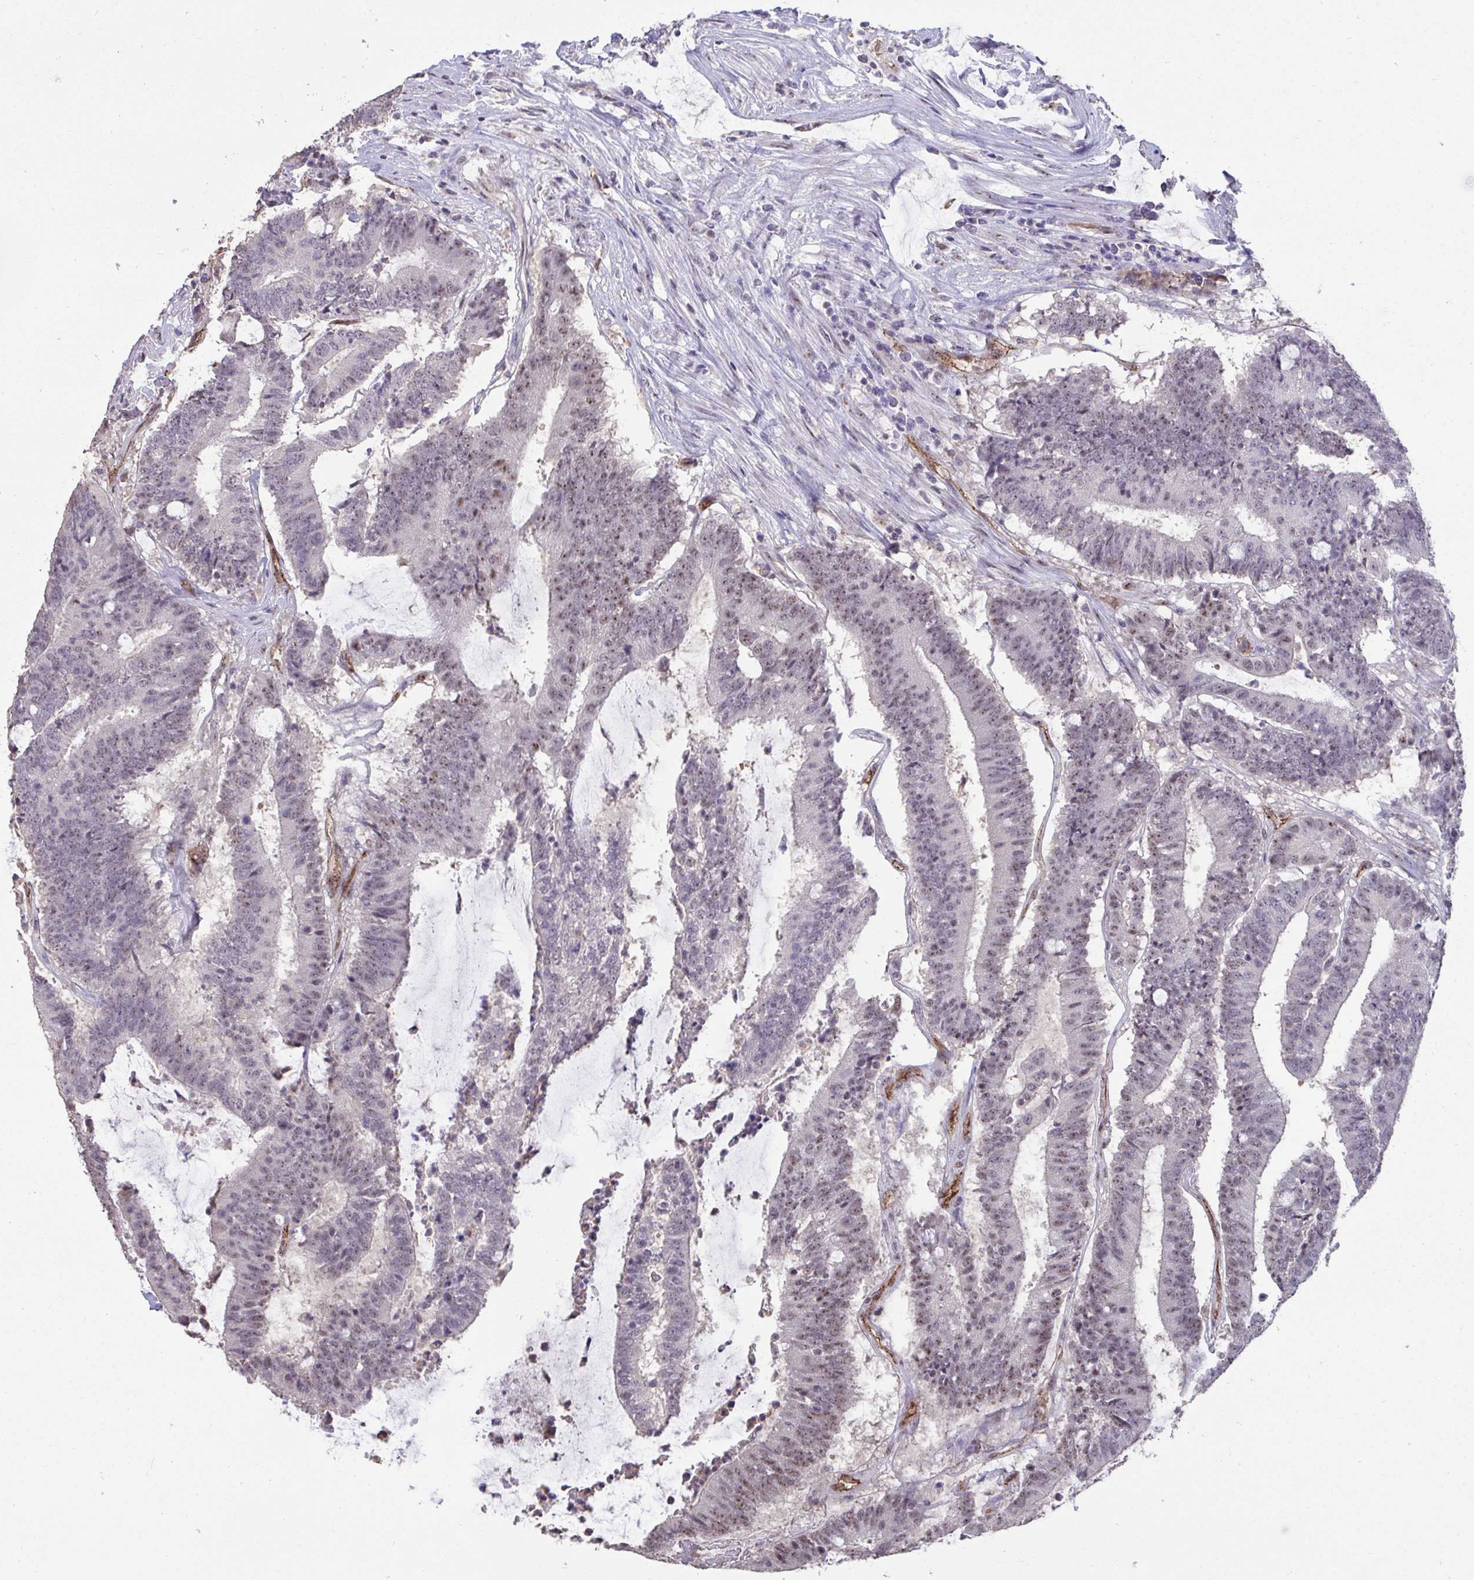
{"staining": {"intensity": "weak", "quantity": ">75%", "location": "nuclear"}, "tissue": "colorectal cancer", "cell_type": "Tumor cells", "image_type": "cancer", "snomed": [{"axis": "morphology", "description": "Adenocarcinoma, NOS"}, {"axis": "topography", "description": "Colon"}], "caption": "Adenocarcinoma (colorectal) stained for a protein displays weak nuclear positivity in tumor cells. (IHC, brightfield microscopy, high magnification).", "gene": "SENP3", "patient": {"sex": "female", "age": 43}}